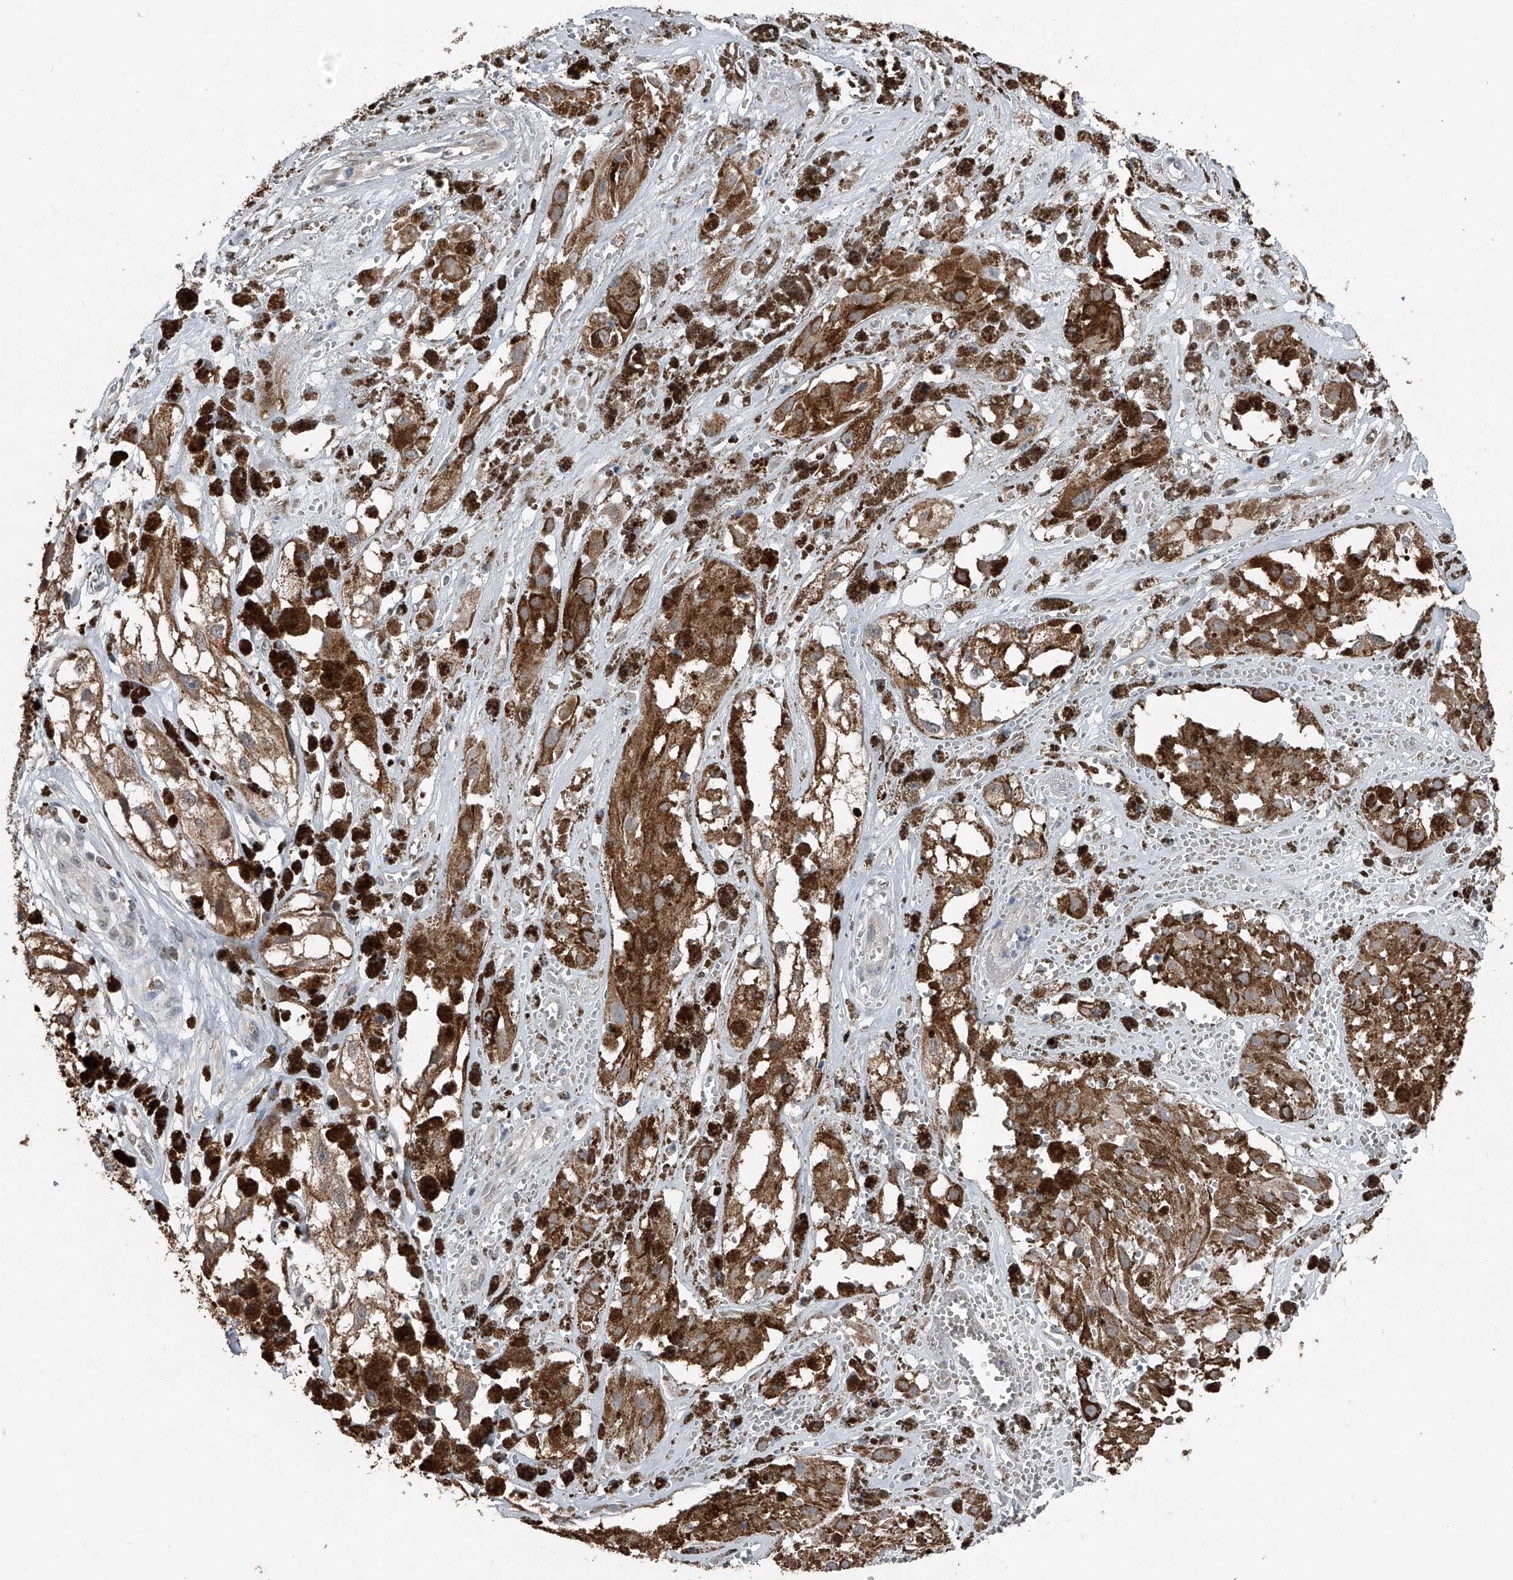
{"staining": {"intensity": "moderate", "quantity": ">75%", "location": "cytoplasmic/membranous"}, "tissue": "melanoma", "cell_type": "Tumor cells", "image_type": "cancer", "snomed": [{"axis": "morphology", "description": "Malignant melanoma, NOS"}, {"axis": "topography", "description": "Skin"}], "caption": "Human malignant melanoma stained with a brown dye shows moderate cytoplasmic/membranous positive staining in approximately >75% of tumor cells.", "gene": "CHRNA7", "patient": {"sex": "male", "age": 88}}